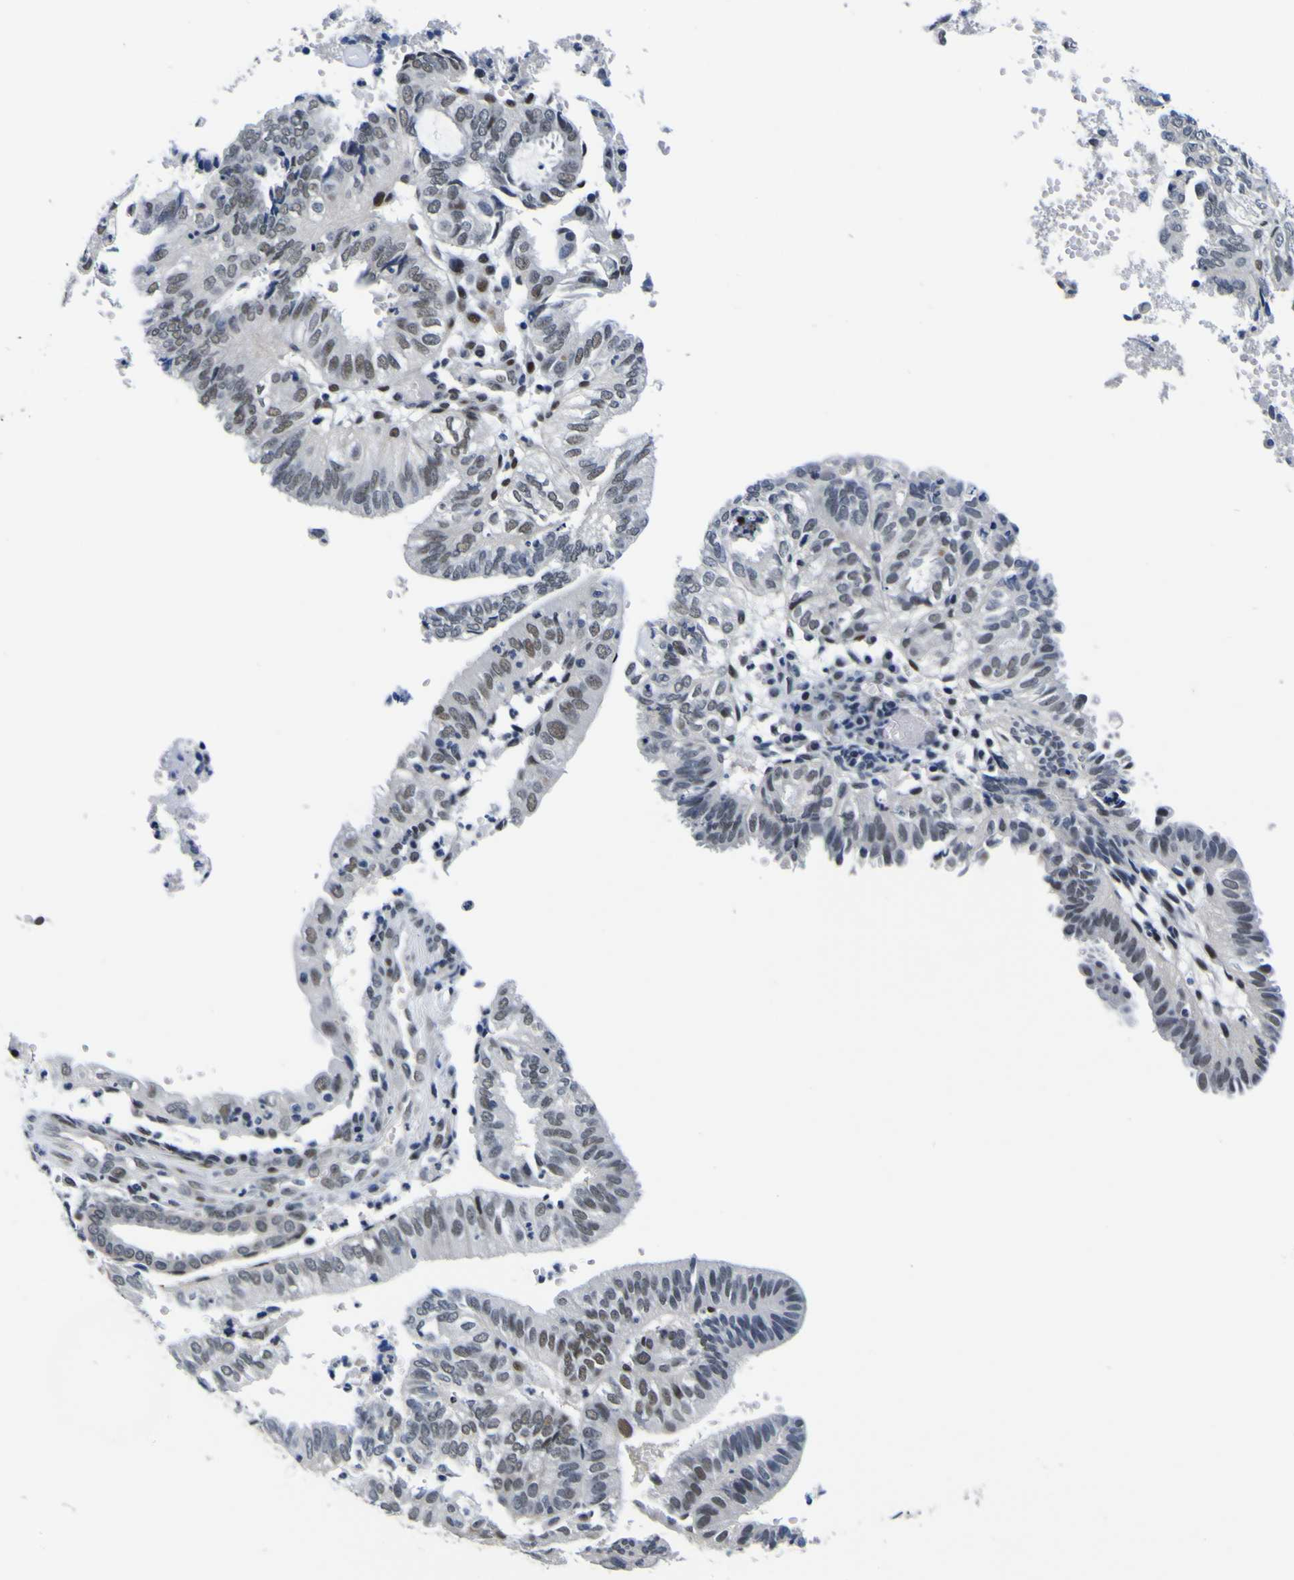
{"staining": {"intensity": "weak", "quantity": "<25%", "location": "nuclear"}, "tissue": "endometrial cancer", "cell_type": "Tumor cells", "image_type": "cancer", "snomed": [{"axis": "morphology", "description": "Adenocarcinoma, NOS"}, {"axis": "topography", "description": "Uterus"}], "caption": "High power microscopy image of an immunohistochemistry micrograph of endometrial cancer, revealing no significant positivity in tumor cells. Brightfield microscopy of immunohistochemistry stained with DAB (brown) and hematoxylin (blue), captured at high magnification.", "gene": "CUL4B", "patient": {"sex": "female", "age": 60}}